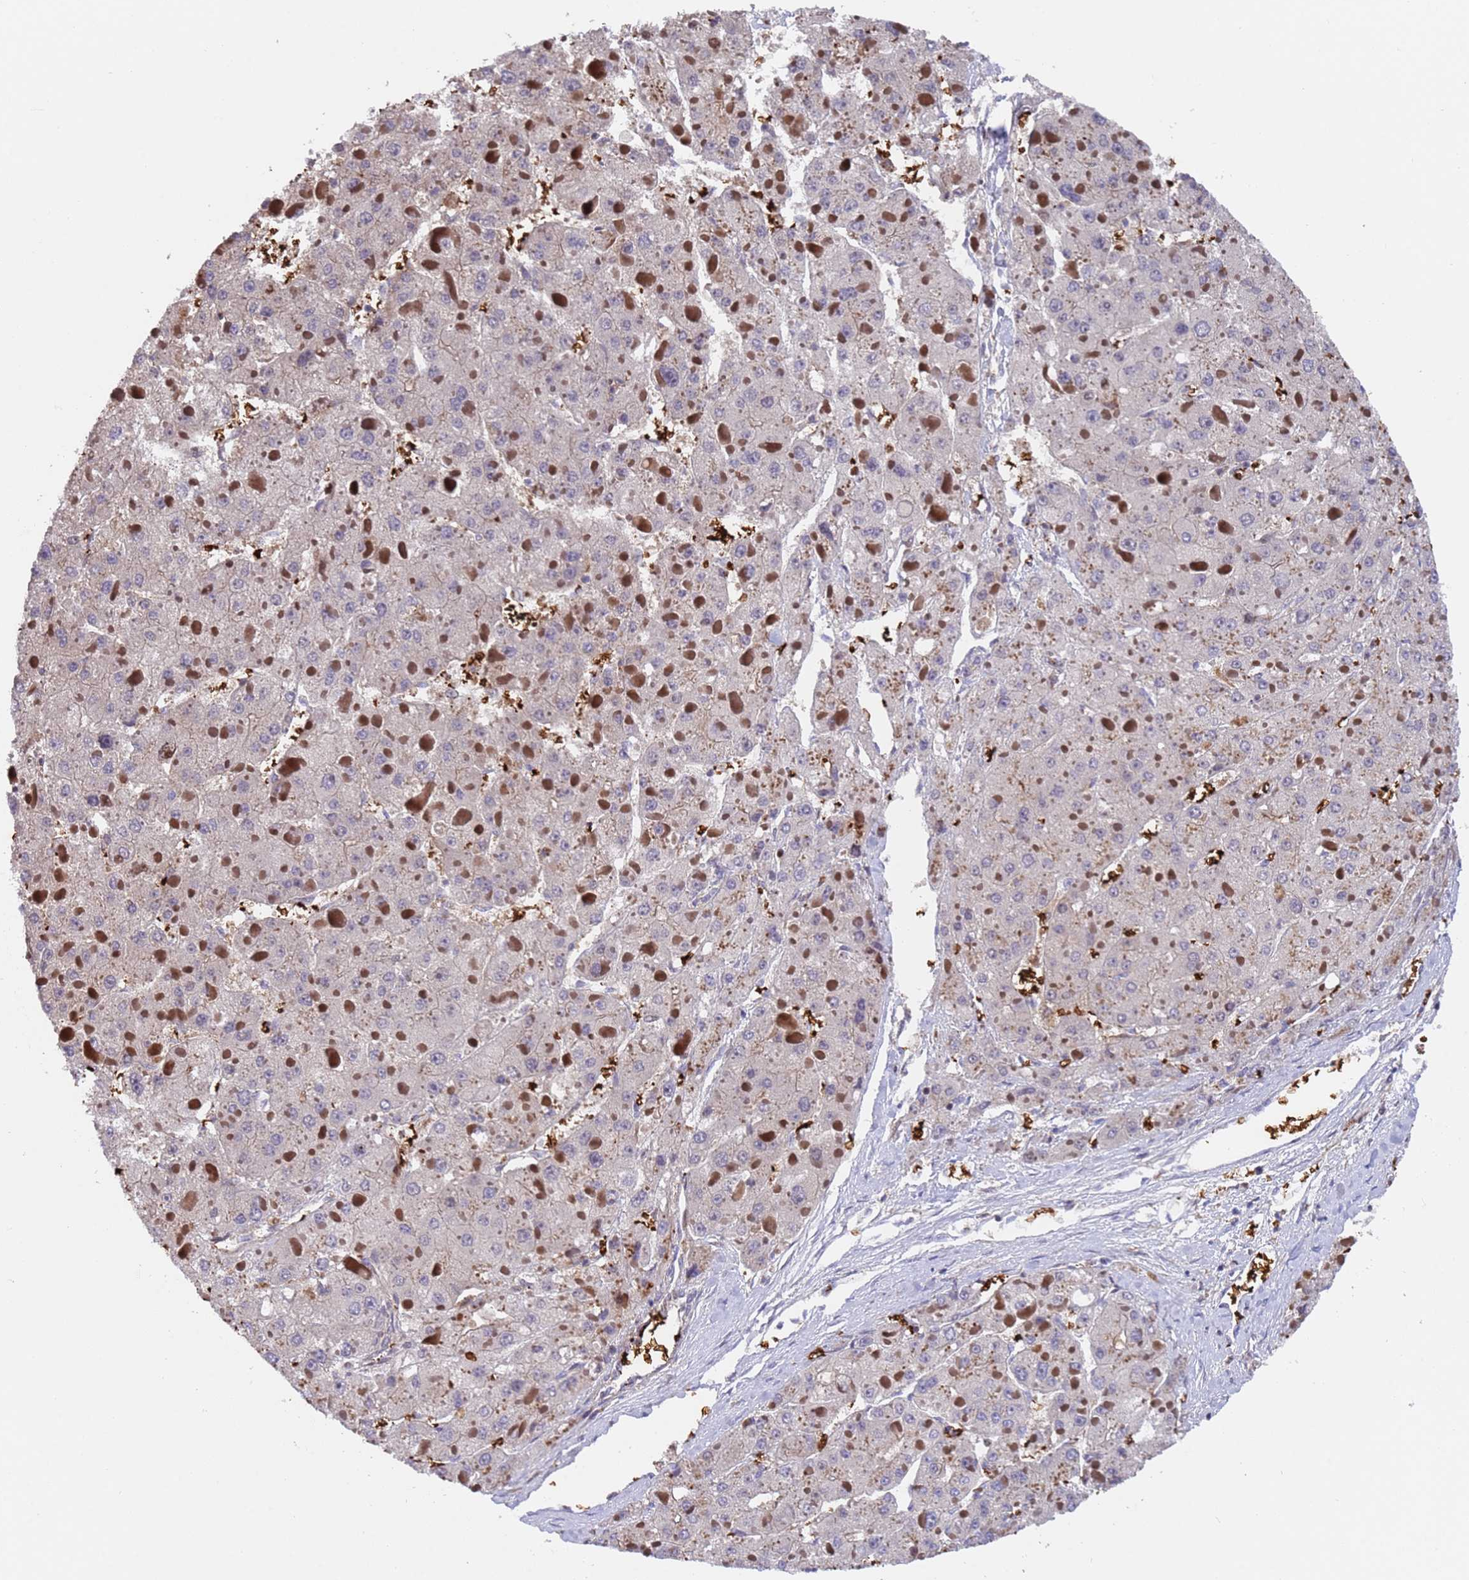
{"staining": {"intensity": "negative", "quantity": "none", "location": "none"}, "tissue": "liver cancer", "cell_type": "Tumor cells", "image_type": "cancer", "snomed": [{"axis": "morphology", "description": "Carcinoma, Hepatocellular, NOS"}, {"axis": "topography", "description": "Liver"}], "caption": "Tumor cells show no significant staining in hepatocellular carcinoma (liver). (Immunohistochemistry, brightfield microscopy, high magnification).", "gene": "ELP6", "patient": {"sex": "female", "age": 73}}